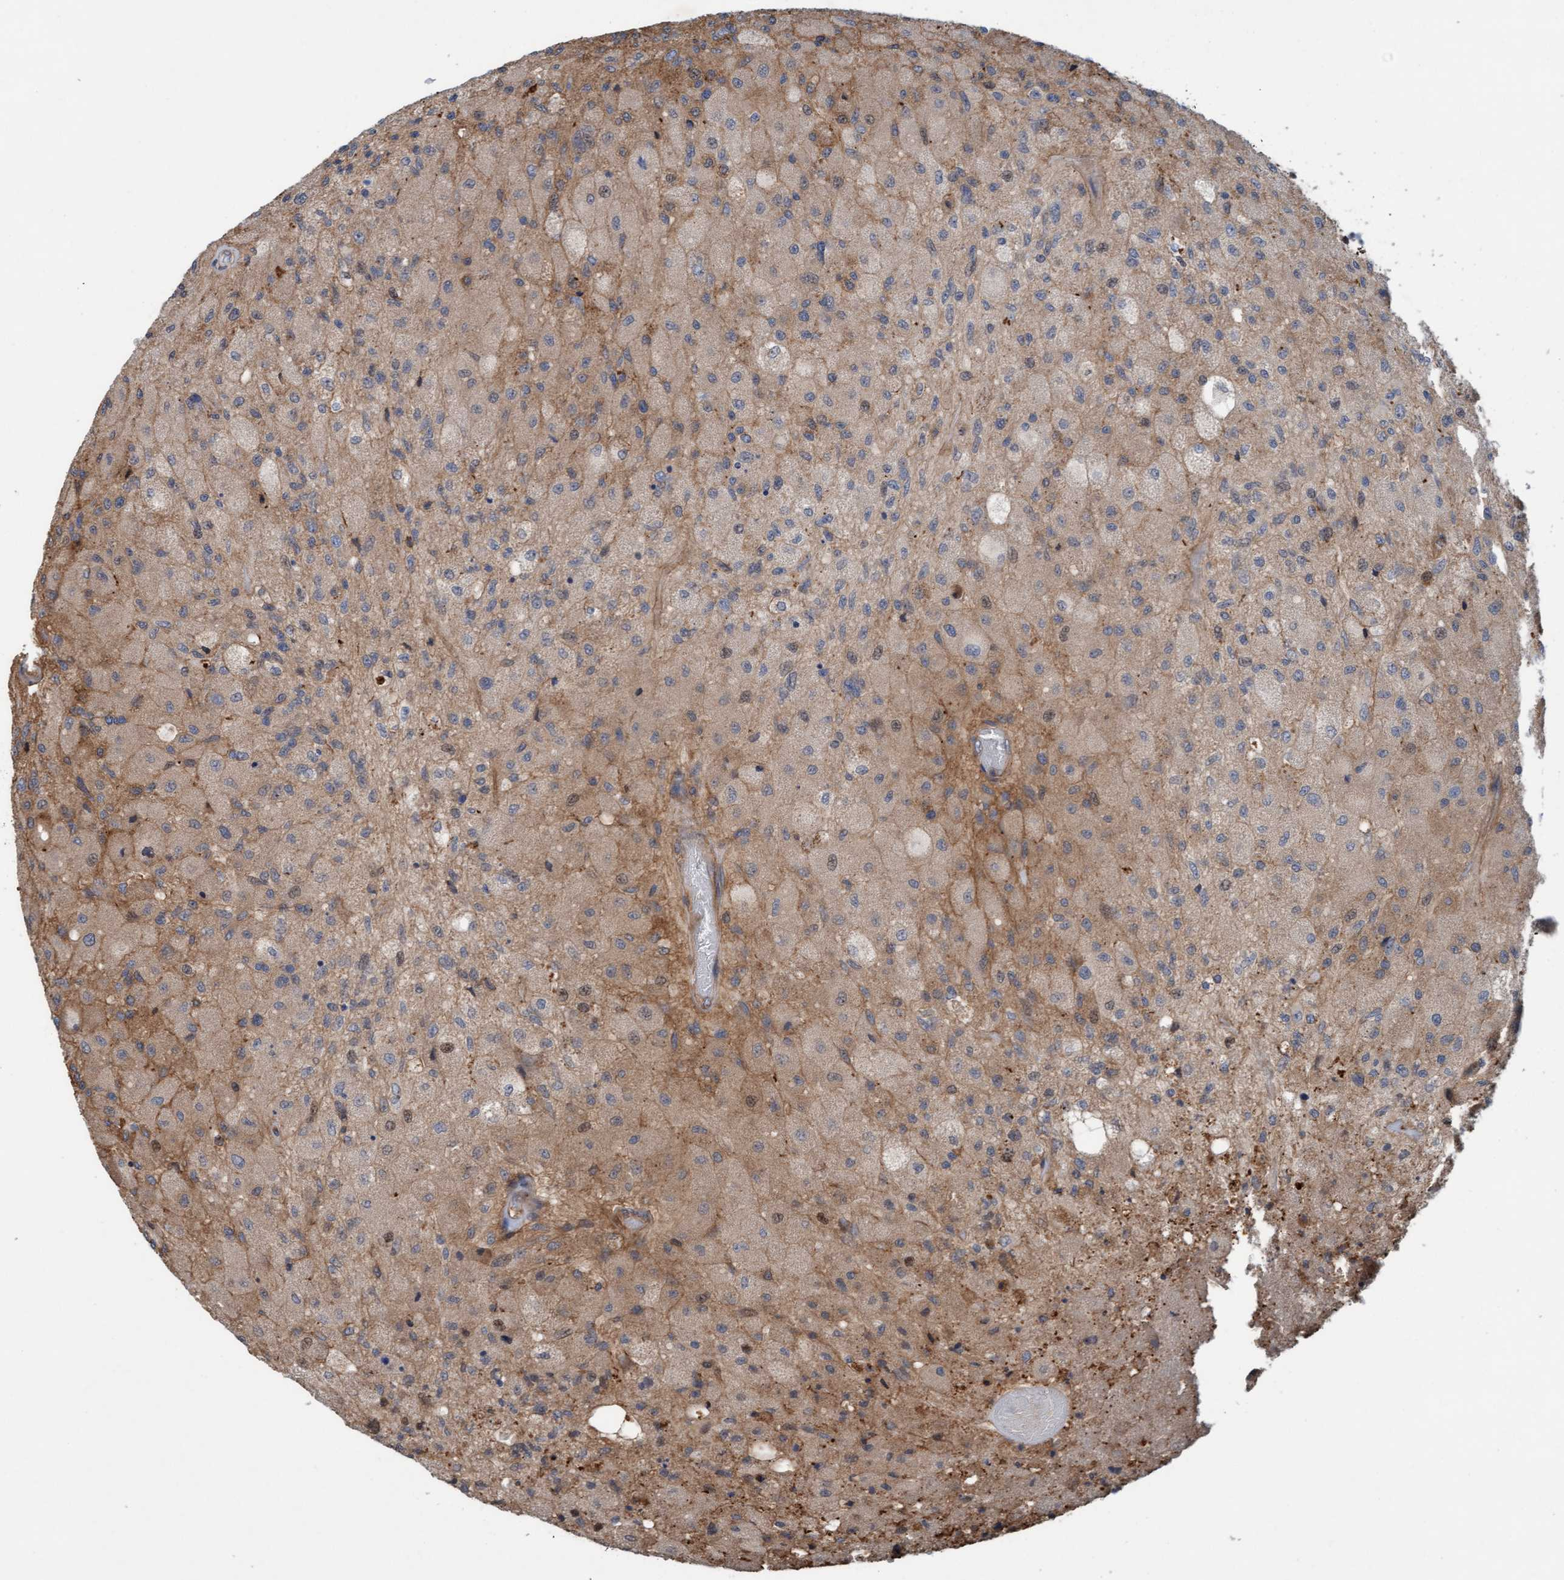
{"staining": {"intensity": "weak", "quantity": ">75%", "location": "cytoplasmic/membranous"}, "tissue": "glioma", "cell_type": "Tumor cells", "image_type": "cancer", "snomed": [{"axis": "morphology", "description": "Normal tissue, NOS"}, {"axis": "morphology", "description": "Glioma, malignant, High grade"}, {"axis": "topography", "description": "Cerebral cortex"}], "caption": "Protein analysis of malignant glioma (high-grade) tissue exhibits weak cytoplasmic/membranous staining in about >75% of tumor cells.", "gene": "ERAL1", "patient": {"sex": "male", "age": 77}}